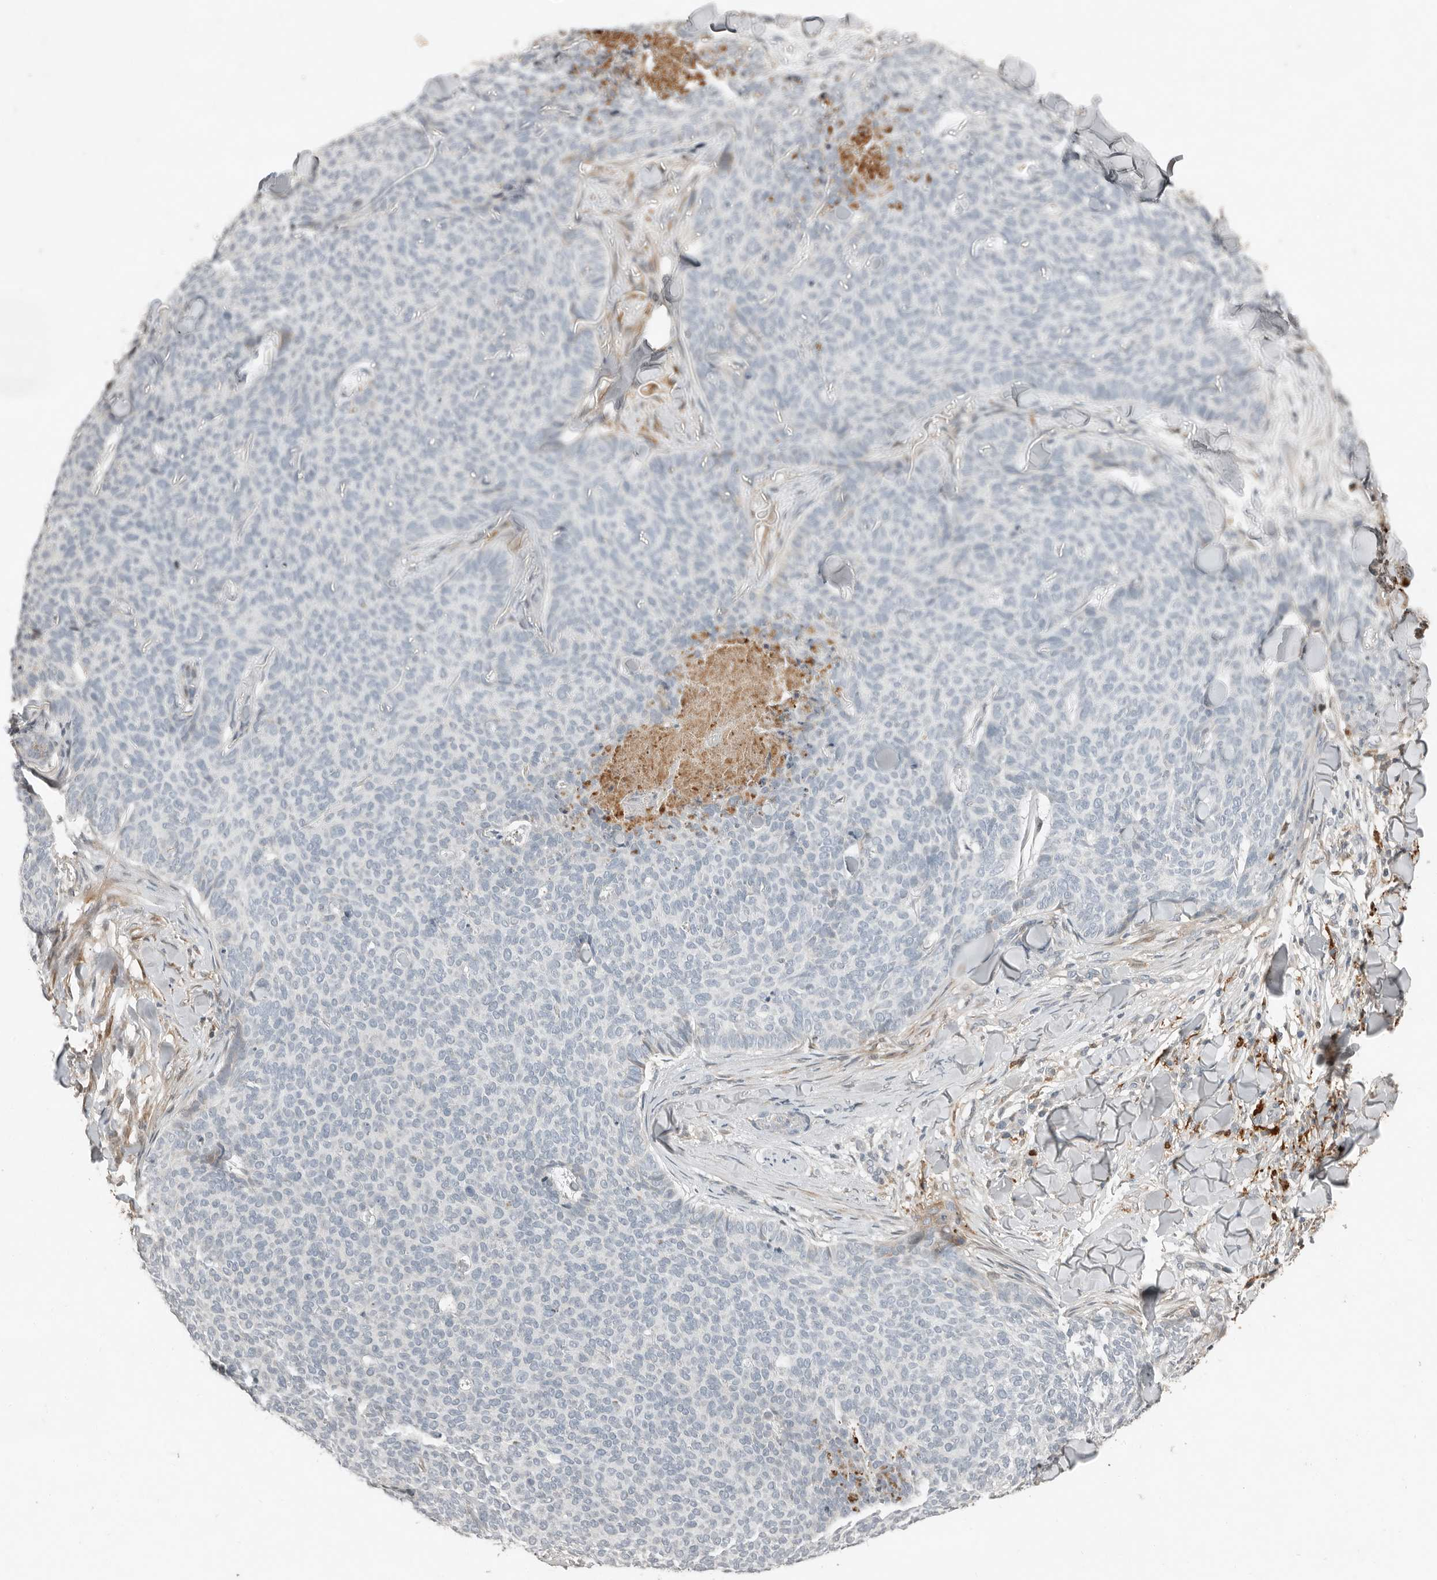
{"staining": {"intensity": "negative", "quantity": "none", "location": "none"}, "tissue": "skin cancer", "cell_type": "Tumor cells", "image_type": "cancer", "snomed": [{"axis": "morphology", "description": "Normal tissue, NOS"}, {"axis": "morphology", "description": "Basal cell carcinoma"}, {"axis": "topography", "description": "Skin"}], "caption": "Tumor cells show no significant protein positivity in skin cancer (basal cell carcinoma). The staining is performed using DAB (3,3'-diaminobenzidine) brown chromogen with nuclei counter-stained in using hematoxylin.", "gene": "KLHL38", "patient": {"sex": "male", "age": 50}}